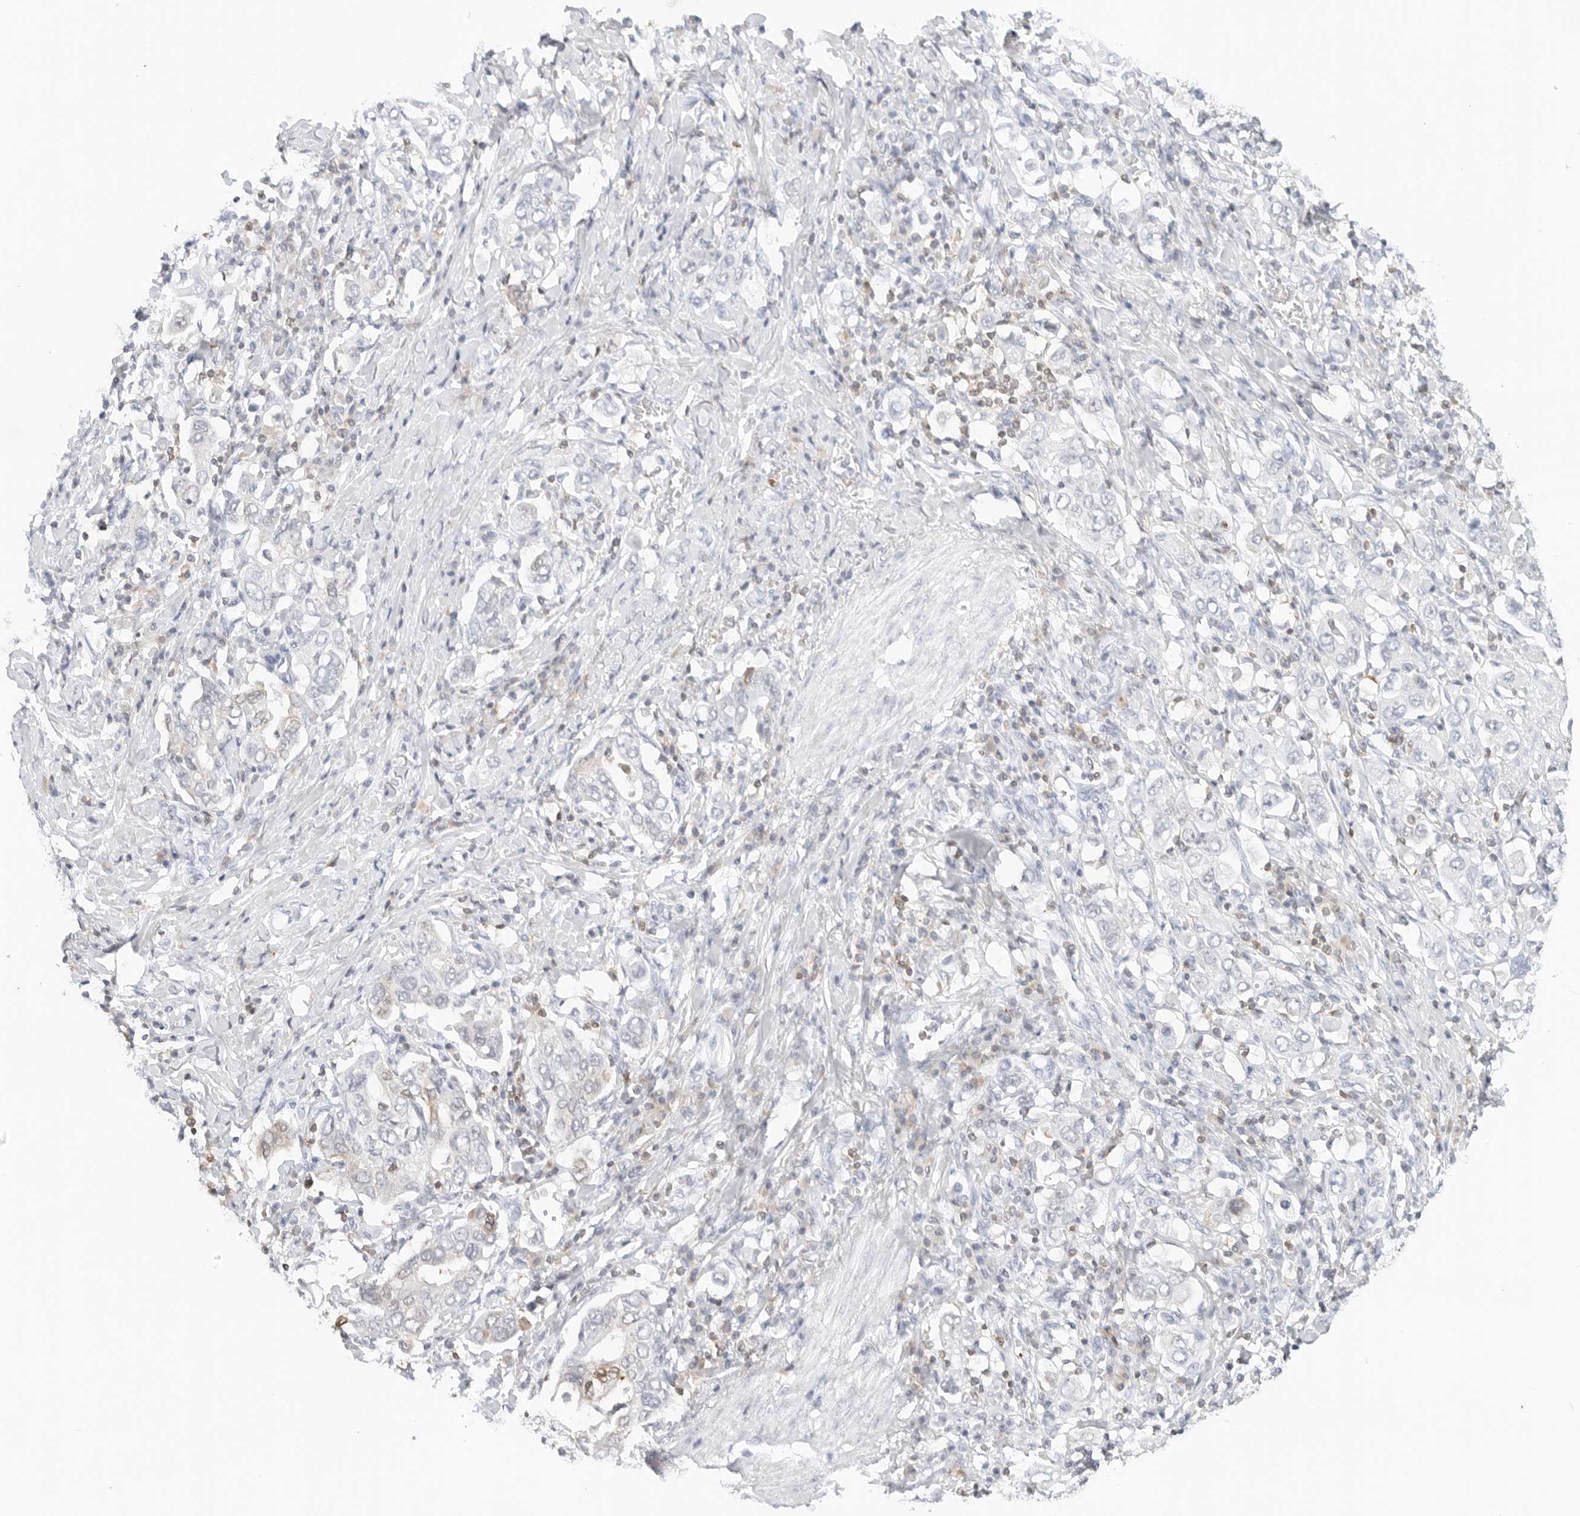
{"staining": {"intensity": "negative", "quantity": "none", "location": "none"}, "tissue": "stomach cancer", "cell_type": "Tumor cells", "image_type": "cancer", "snomed": [{"axis": "morphology", "description": "Adenocarcinoma, NOS"}, {"axis": "topography", "description": "Stomach, upper"}], "caption": "A histopathology image of human stomach cancer (adenocarcinoma) is negative for staining in tumor cells.", "gene": "SLC9A3R1", "patient": {"sex": "male", "age": 62}}